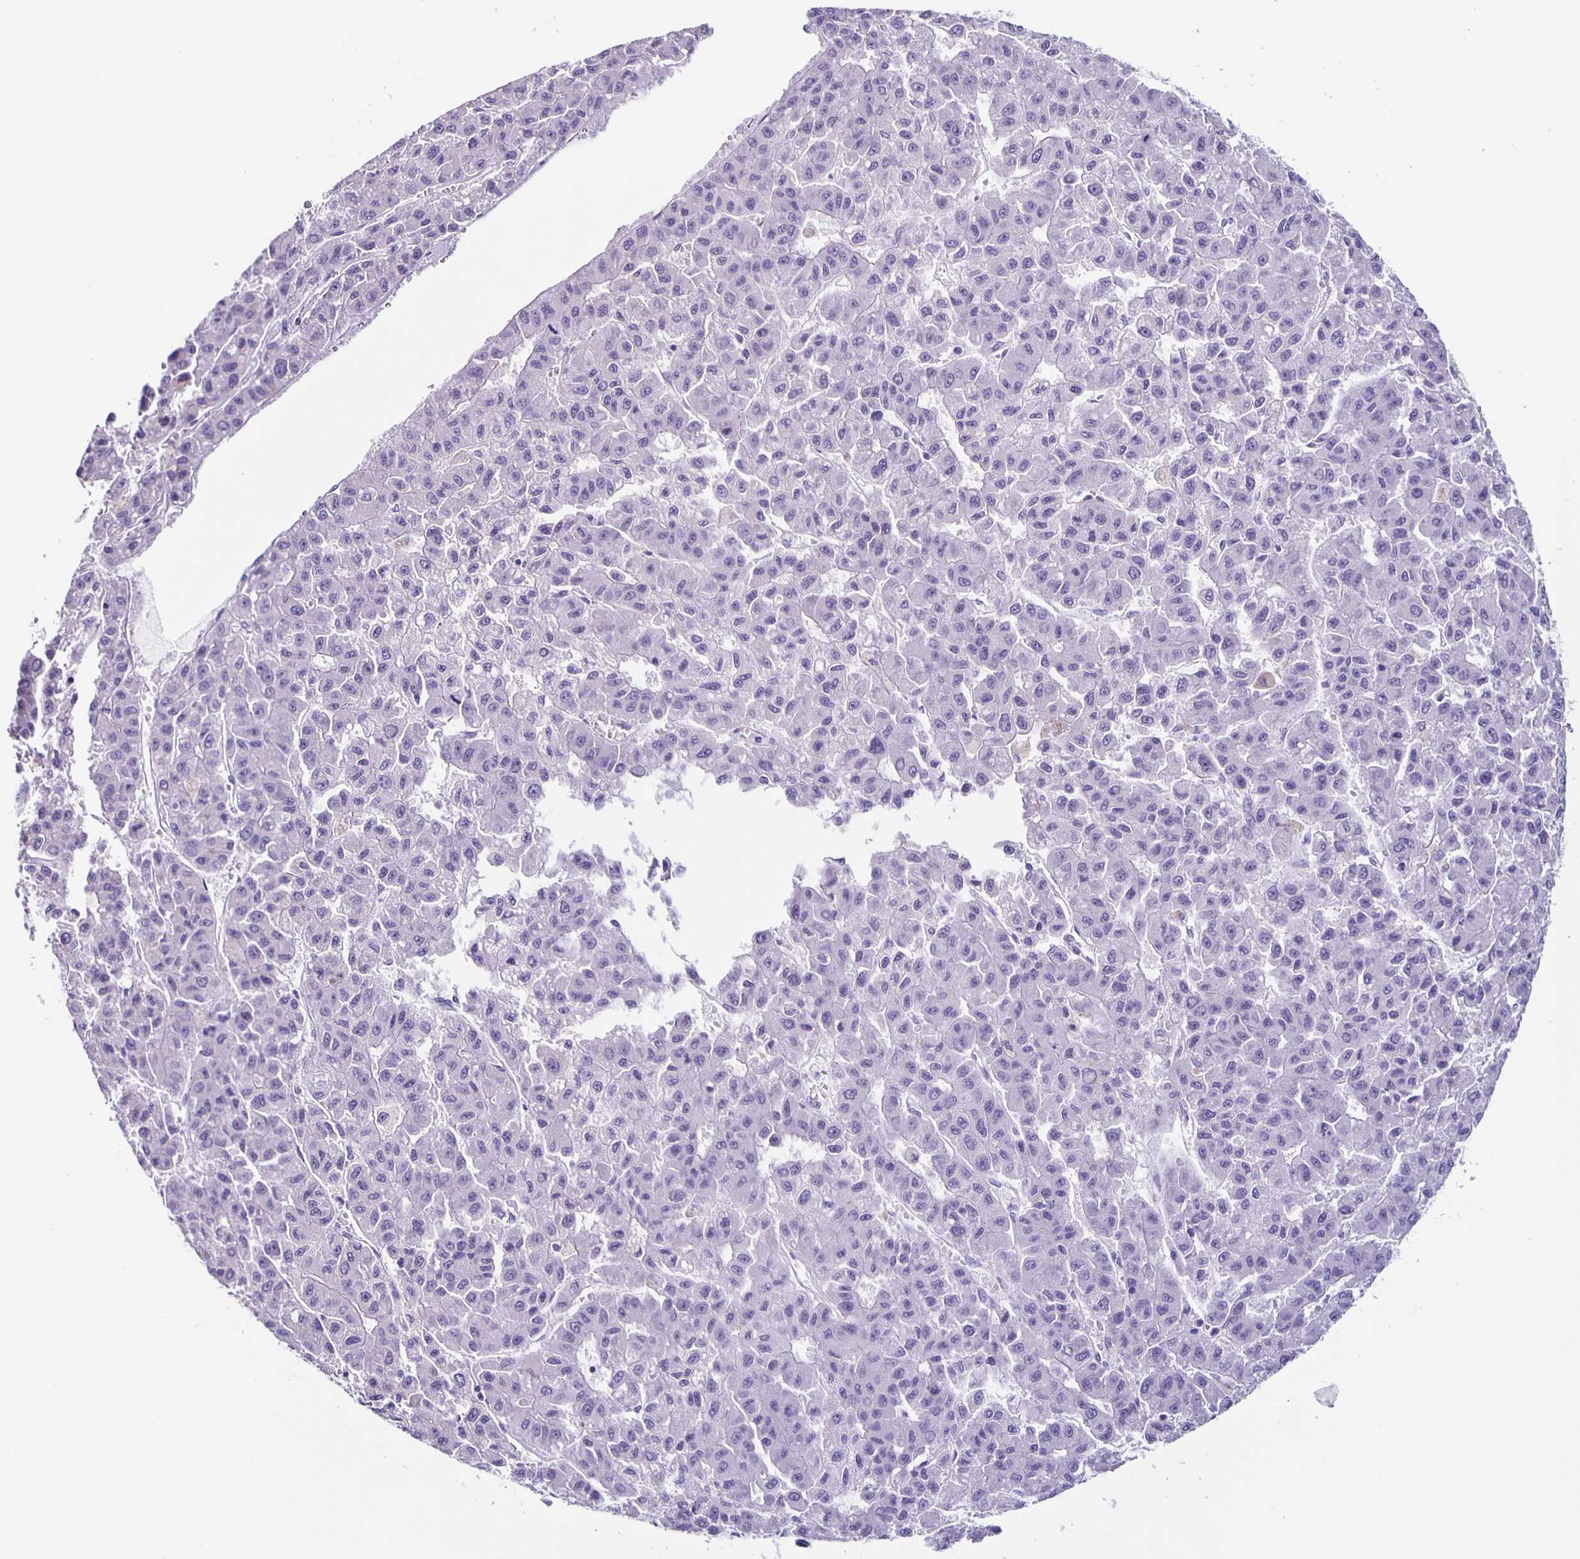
{"staining": {"intensity": "negative", "quantity": "none", "location": "none"}, "tissue": "liver cancer", "cell_type": "Tumor cells", "image_type": "cancer", "snomed": [{"axis": "morphology", "description": "Carcinoma, Hepatocellular, NOS"}, {"axis": "topography", "description": "Liver"}], "caption": "This is a photomicrograph of immunohistochemistry (IHC) staining of liver hepatocellular carcinoma, which shows no expression in tumor cells.", "gene": "SLC12A3", "patient": {"sex": "male", "age": 70}}